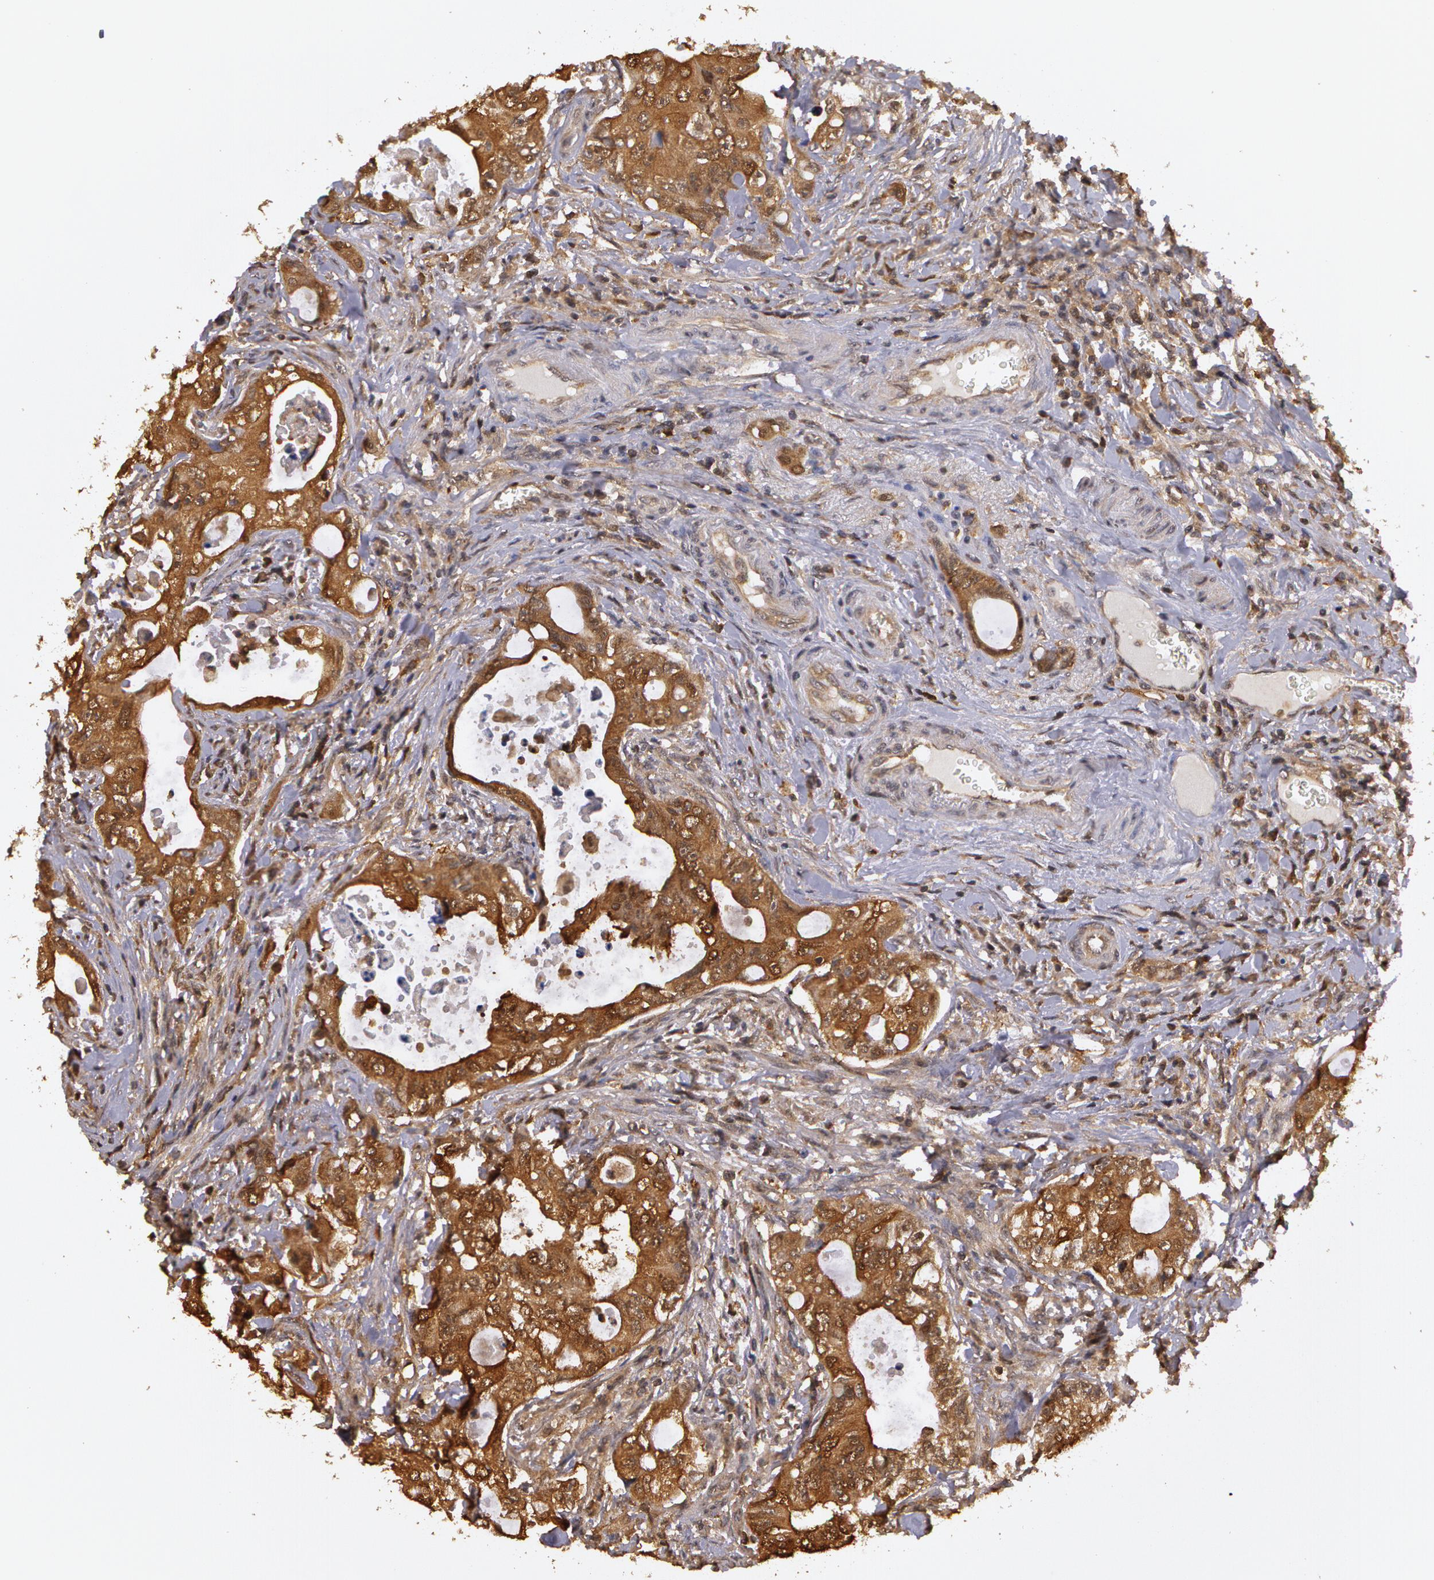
{"staining": {"intensity": "moderate", "quantity": ">75%", "location": "cytoplasmic/membranous"}, "tissue": "colorectal cancer", "cell_type": "Tumor cells", "image_type": "cancer", "snomed": [{"axis": "morphology", "description": "Adenocarcinoma, NOS"}, {"axis": "topography", "description": "Rectum"}], "caption": "High-magnification brightfield microscopy of colorectal adenocarcinoma stained with DAB (brown) and counterstained with hematoxylin (blue). tumor cells exhibit moderate cytoplasmic/membranous staining is present in about>75% of cells.", "gene": "AHSA1", "patient": {"sex": "female", "age": 57}}